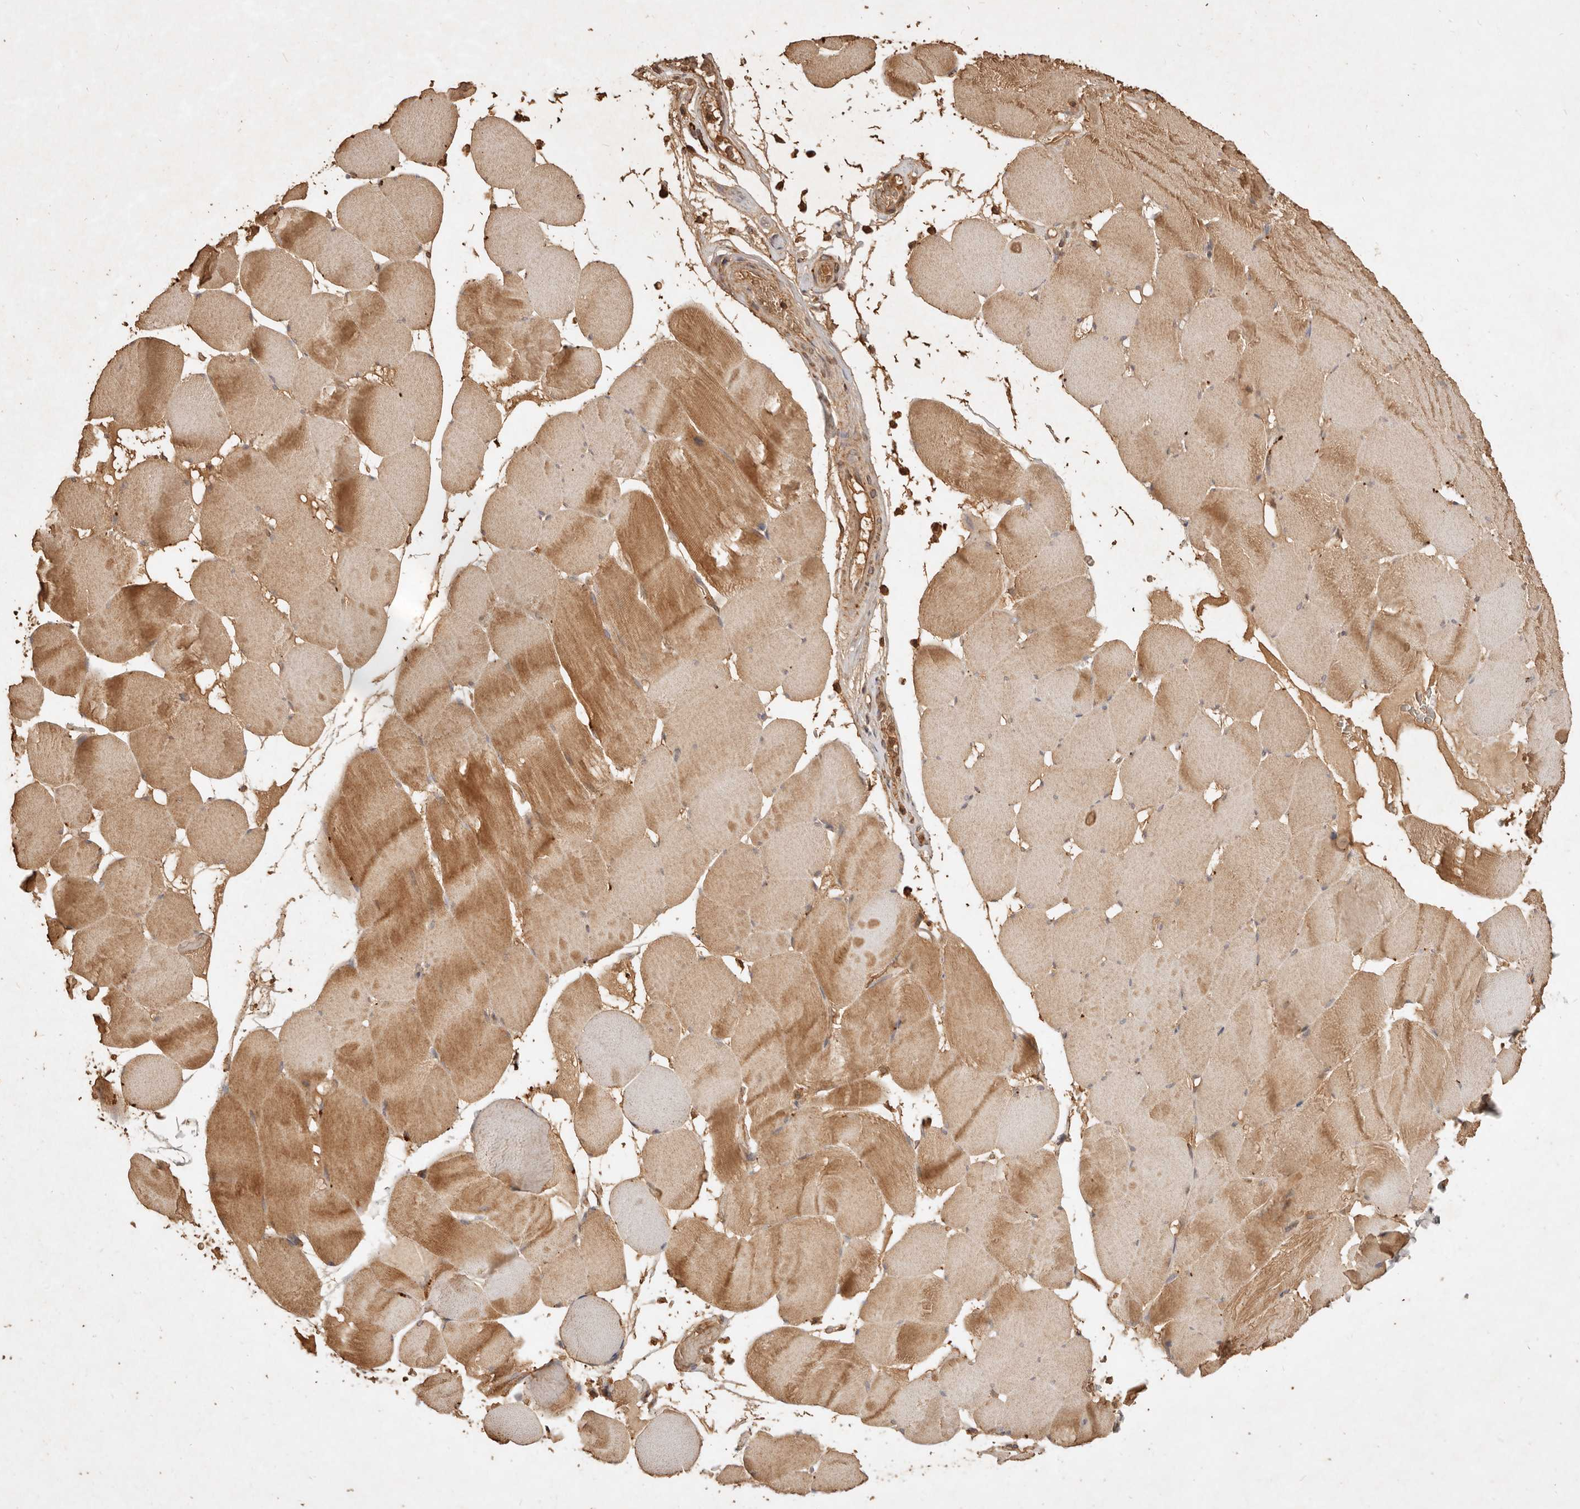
{"staining": {"intensity": "moderate", "quantity": ">75%", "location": "cytoplasmic/membranous"}, "tissue": "skeletal muscle", "cell_type": "Myocytes", "image_type": "normal", "snomed": [{"axis": "morphology", "description": "Normal tissue, NOS"}, {"axis": "topography", "description": "Skeletal muscle"}], "caption": "Protein staining by immunohistochemistry shows moderate cytoplasmic/membranous expression in about >75% of myocytes in normal skeletal muscle.", "gene": "FAM180B", "patient": {"sex": "male", "age": 62}}